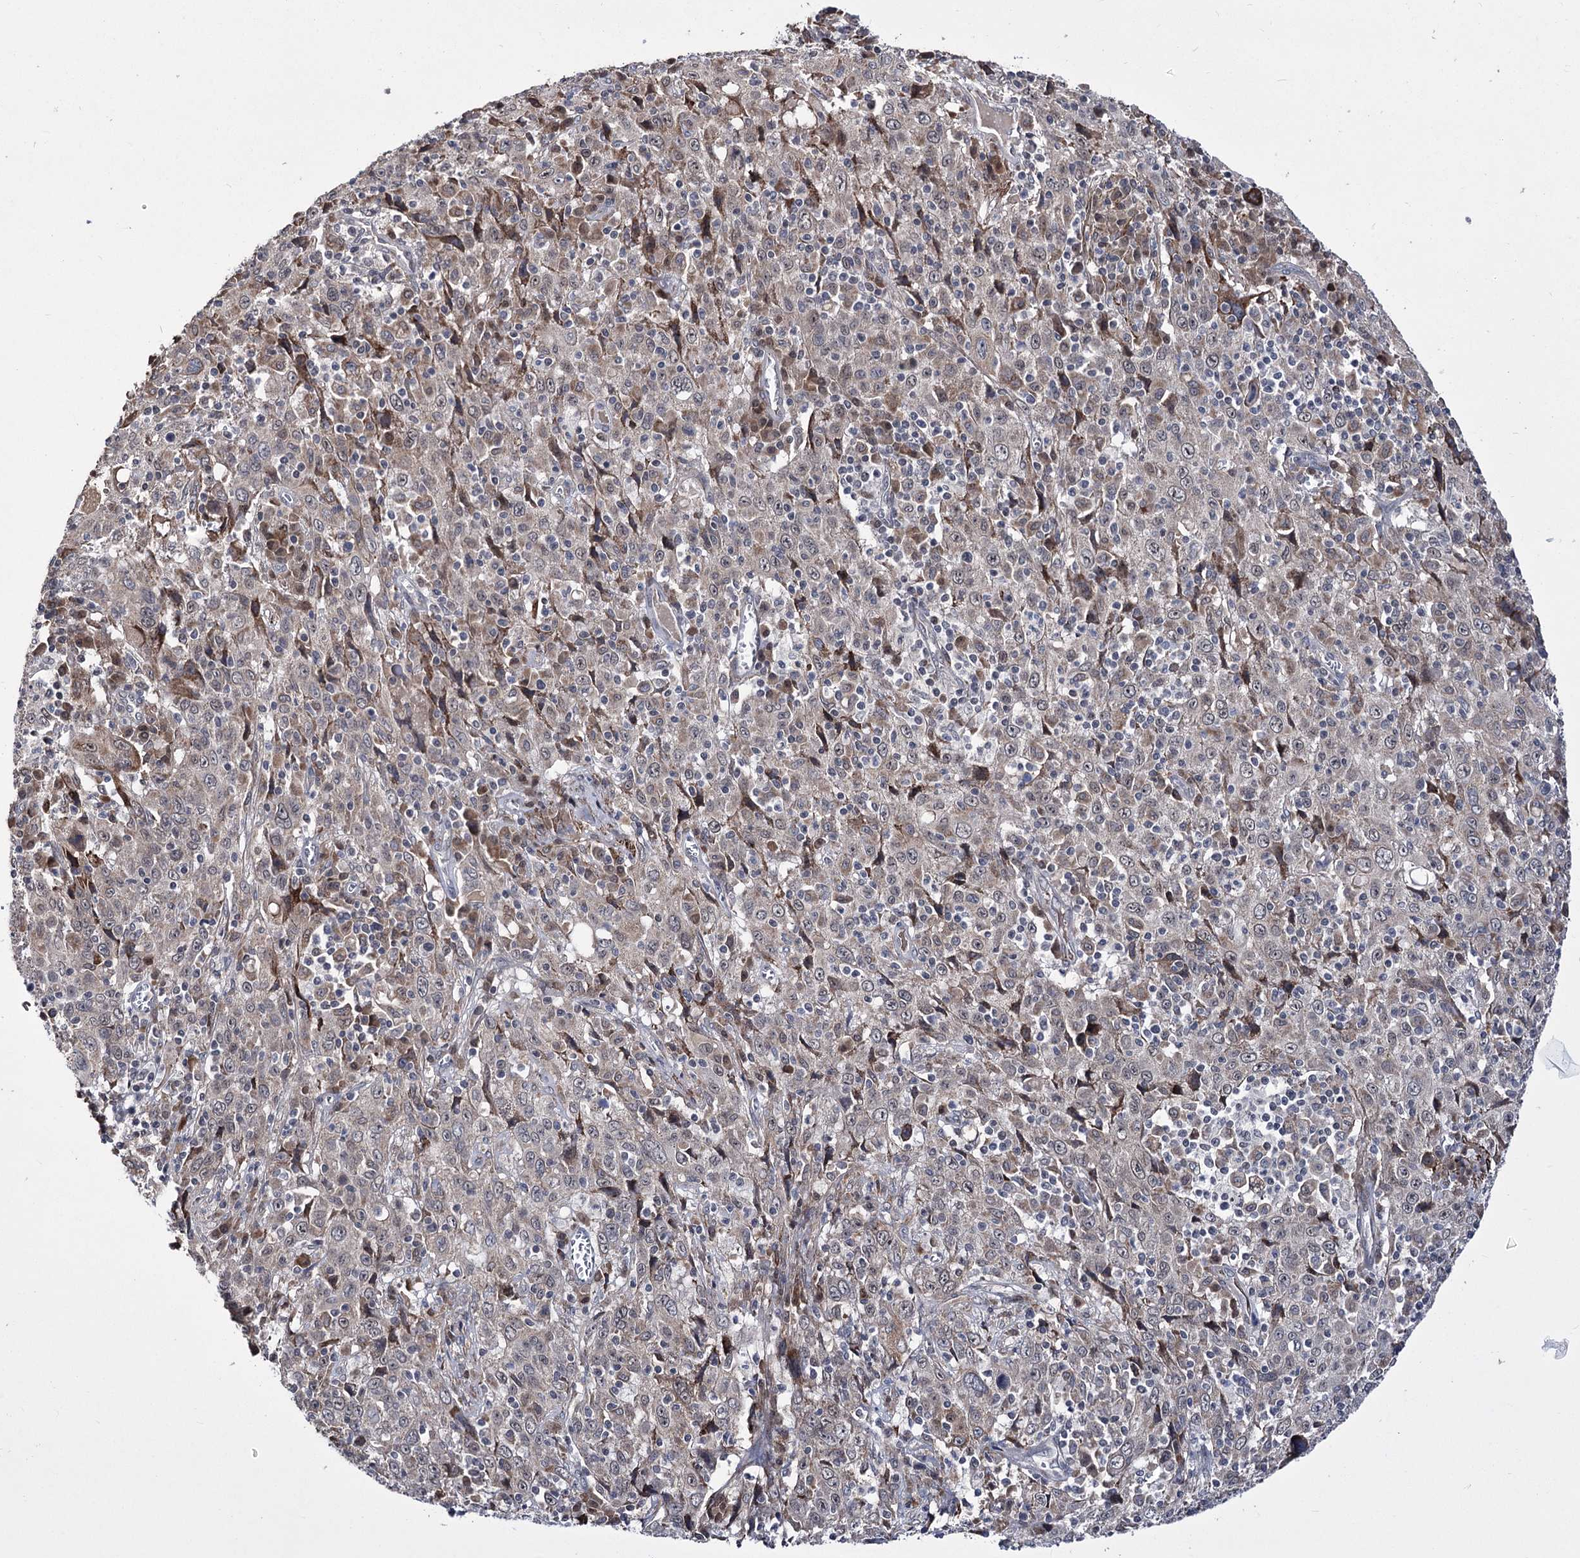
{"staining": {"intensity": "weak", "quantity": "<25%", "location": "cytoplasmic/membranous"}, "tissue": "cervical cancer", "cell_type": "Tumor cells", "image_type": "cancer", "snomed": [{"axis": "morphology", "description": "Squamous cell carcinoma, NOS"}, {"axis": "topography", "description": "Cervix"}], "caption": "Immunohistochemical staining of human squamous cell carcinoma (cervical) displays no significant staining in tumor cells.", "gene": "PPRC1", "patient": {"sex": "female", "age": 46}}